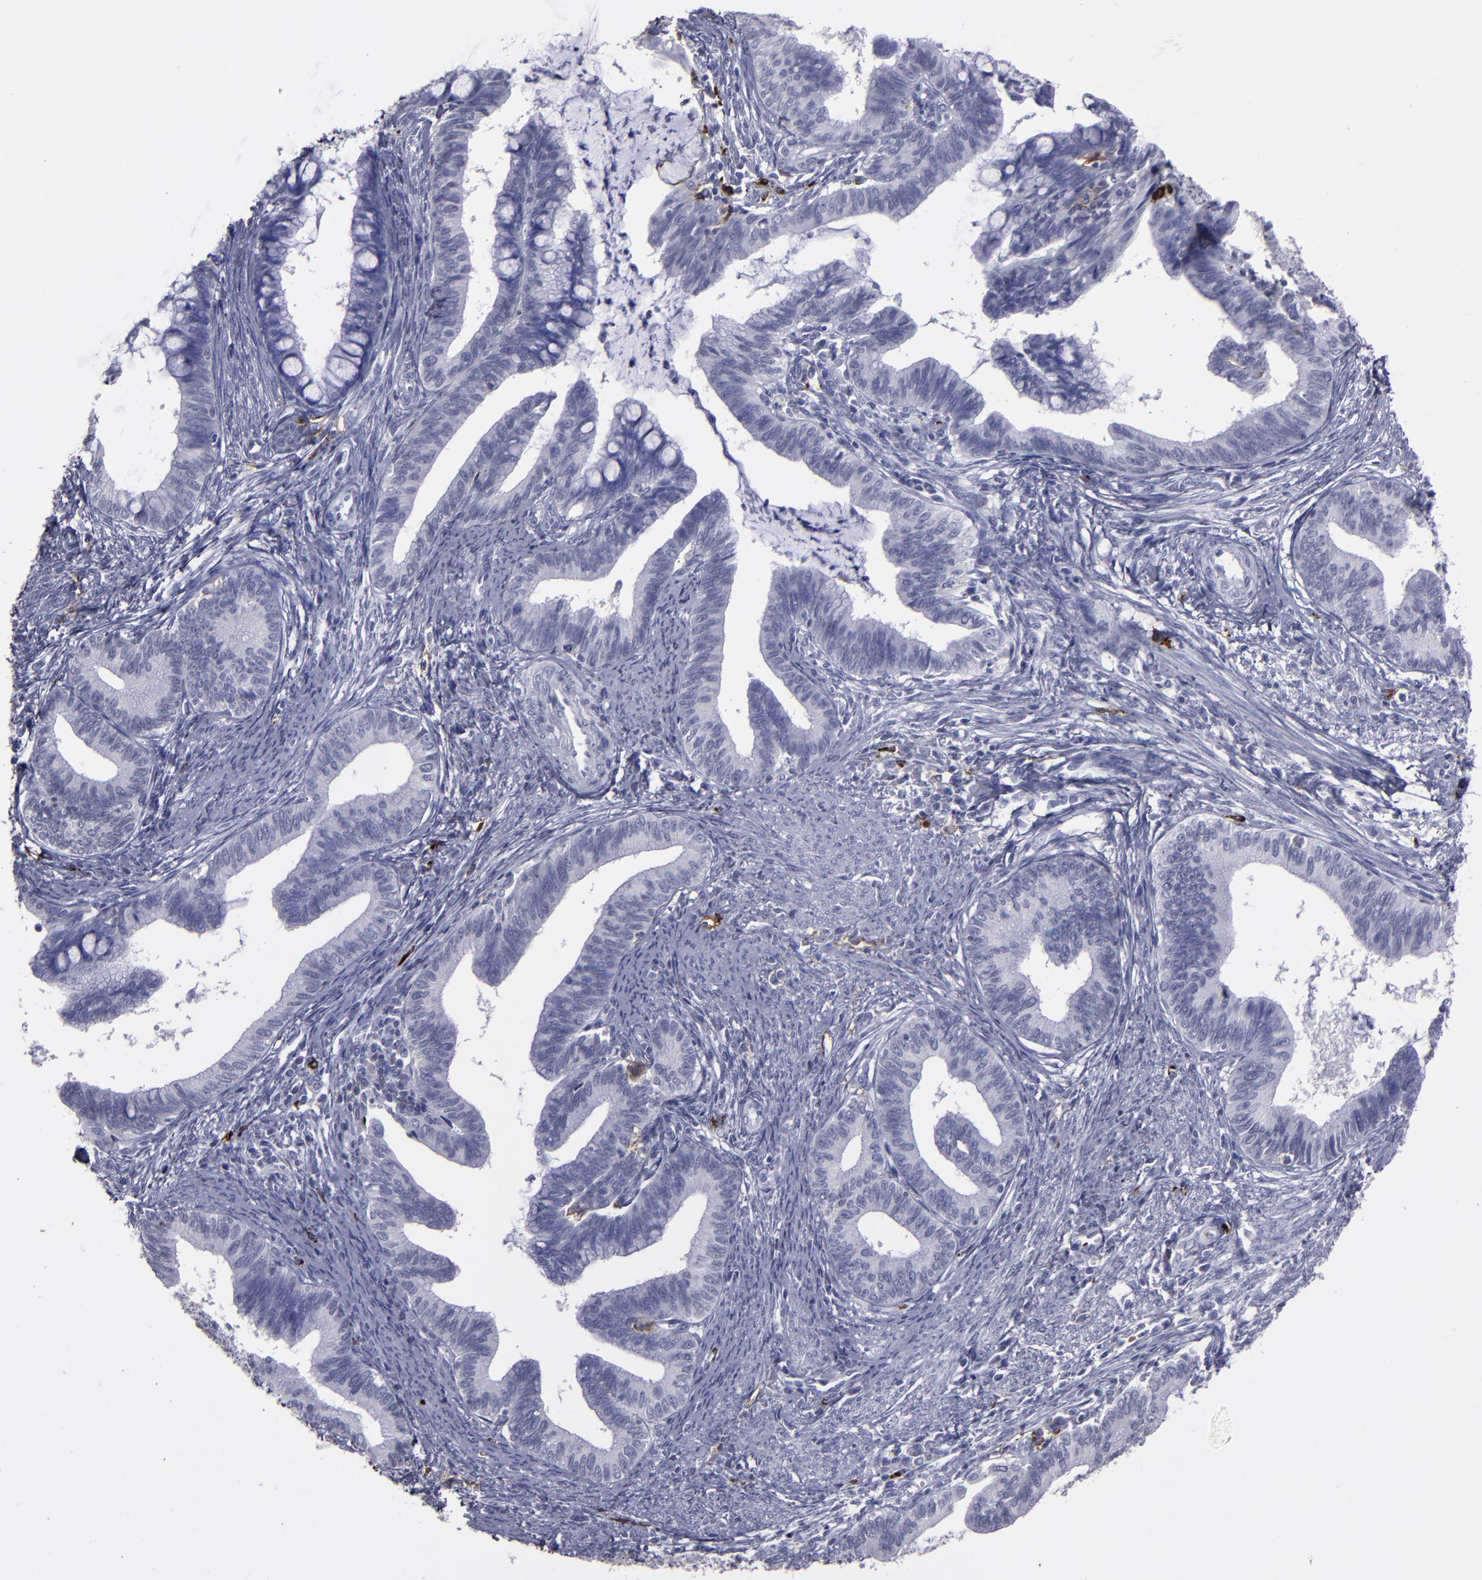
{"staining": {"intensity": "negative", "quantity": "none", "location": "none"}, "tissue": "cervical cancer", "cell_type": "Tumor cells", "image_type": "cancer", "snomed": [{"axis": "morphology", "description": "Adenocarcinoma, NOS"}, {"axis": "topography", "description": "Cervix"}], "caption": "Micrograph shows no protein expression in tumor cells of cervical cancer tissue.", "gene": "CD36", "patient": {"sex": "female", "age": 36}}